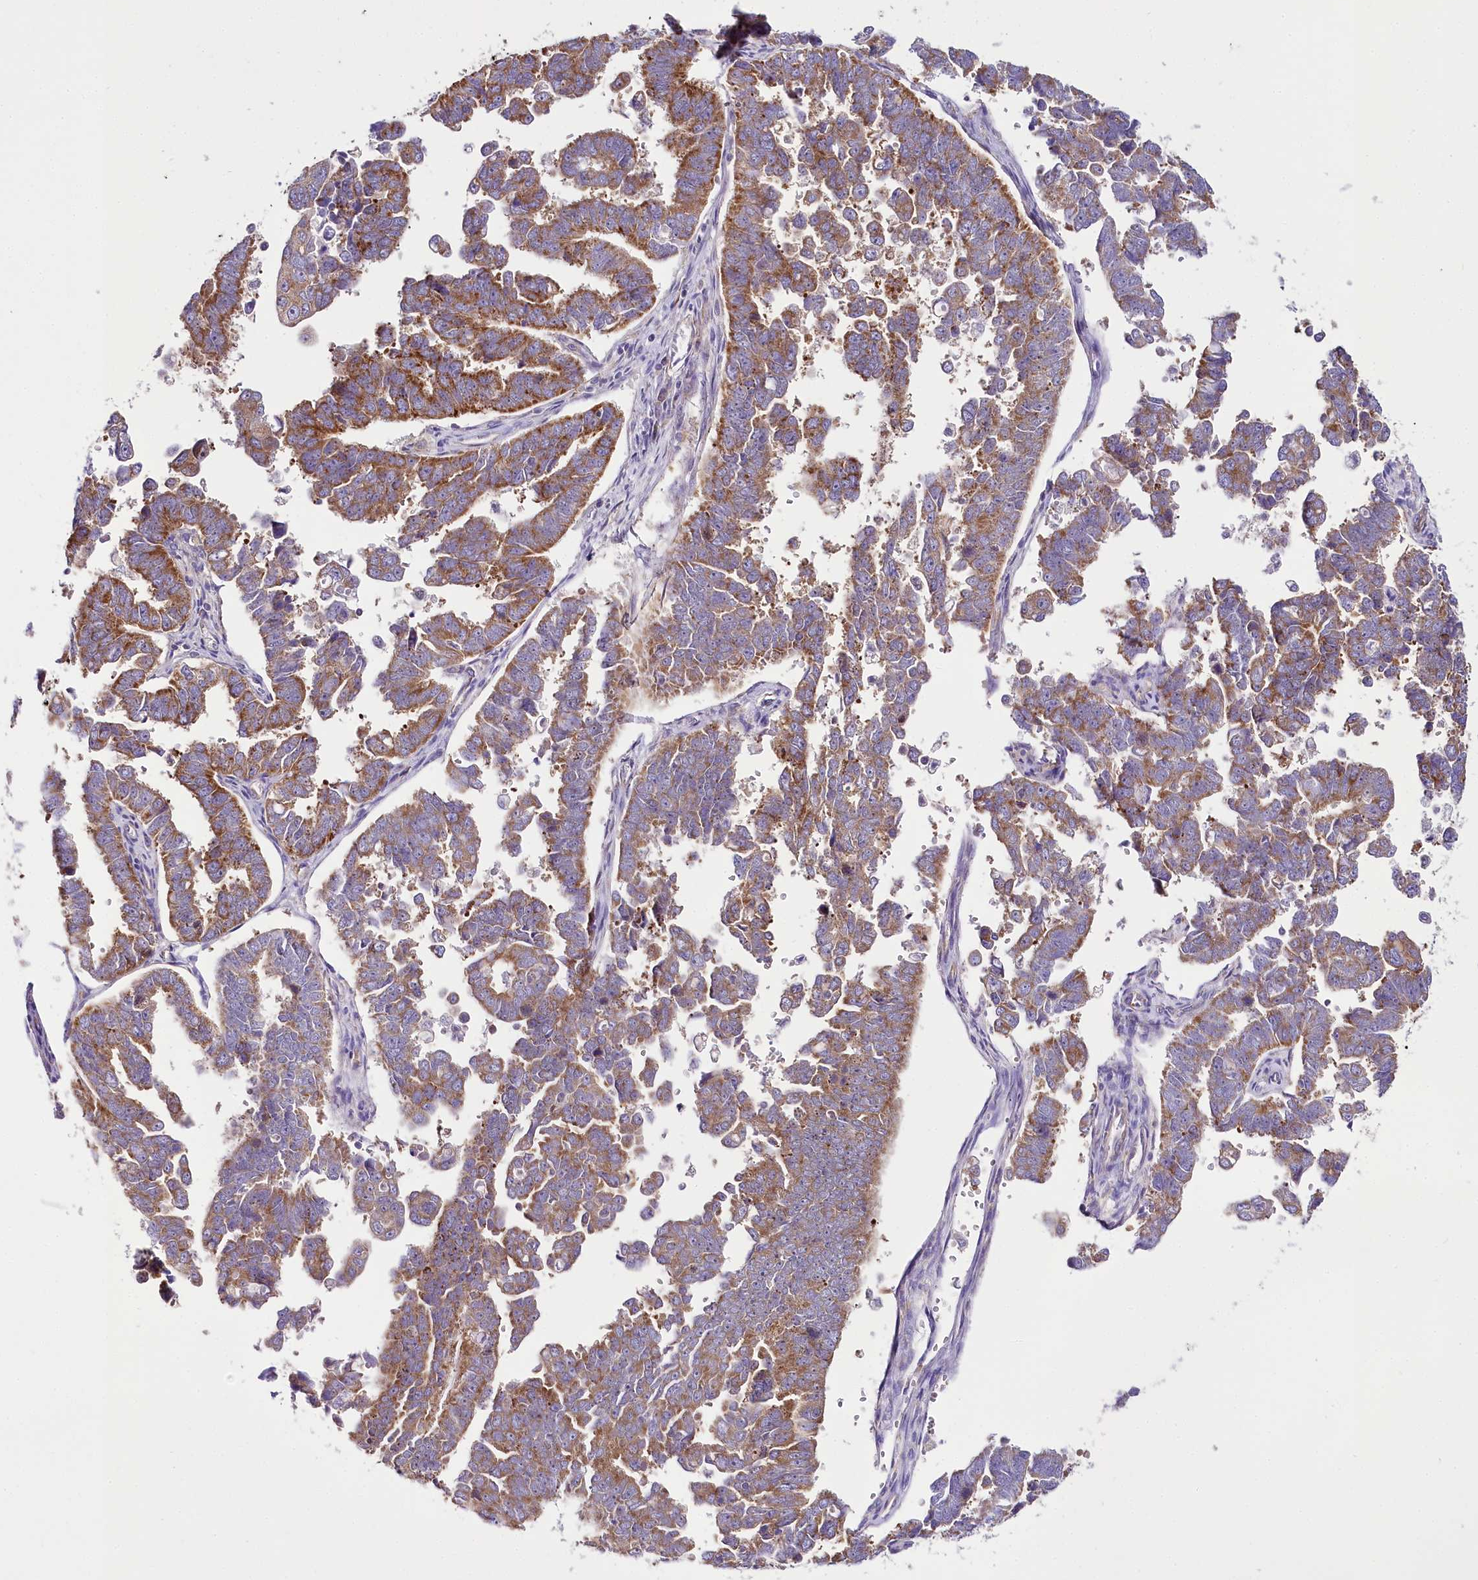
{"staining": {"intensity": "moderate", "quantity": ">75%", "location": "cytoplasmic/membranous"}, "tissue": "endometrial cancer", "cell_type": "Tumor cells", "image_type": "cancer", "snomed": [{"axis": "morphology", "description": "Adenocarcinoma, NOS"}, {"axis": "topography", "description": "Endometrium"}], "caption": "Adenocarcinoma (endometrial) stained with IHC reveals moderate cytoplasmic/membranous positivity in about >75% of tumor cells. The staining was performed using DAB to visualize the protein expression in brown, while the nuclei were stained in blue with hematoxylin (Magnification: 20x).", "gene": "THUMPD3", "patient": {"sex": "female", "age": 75}}